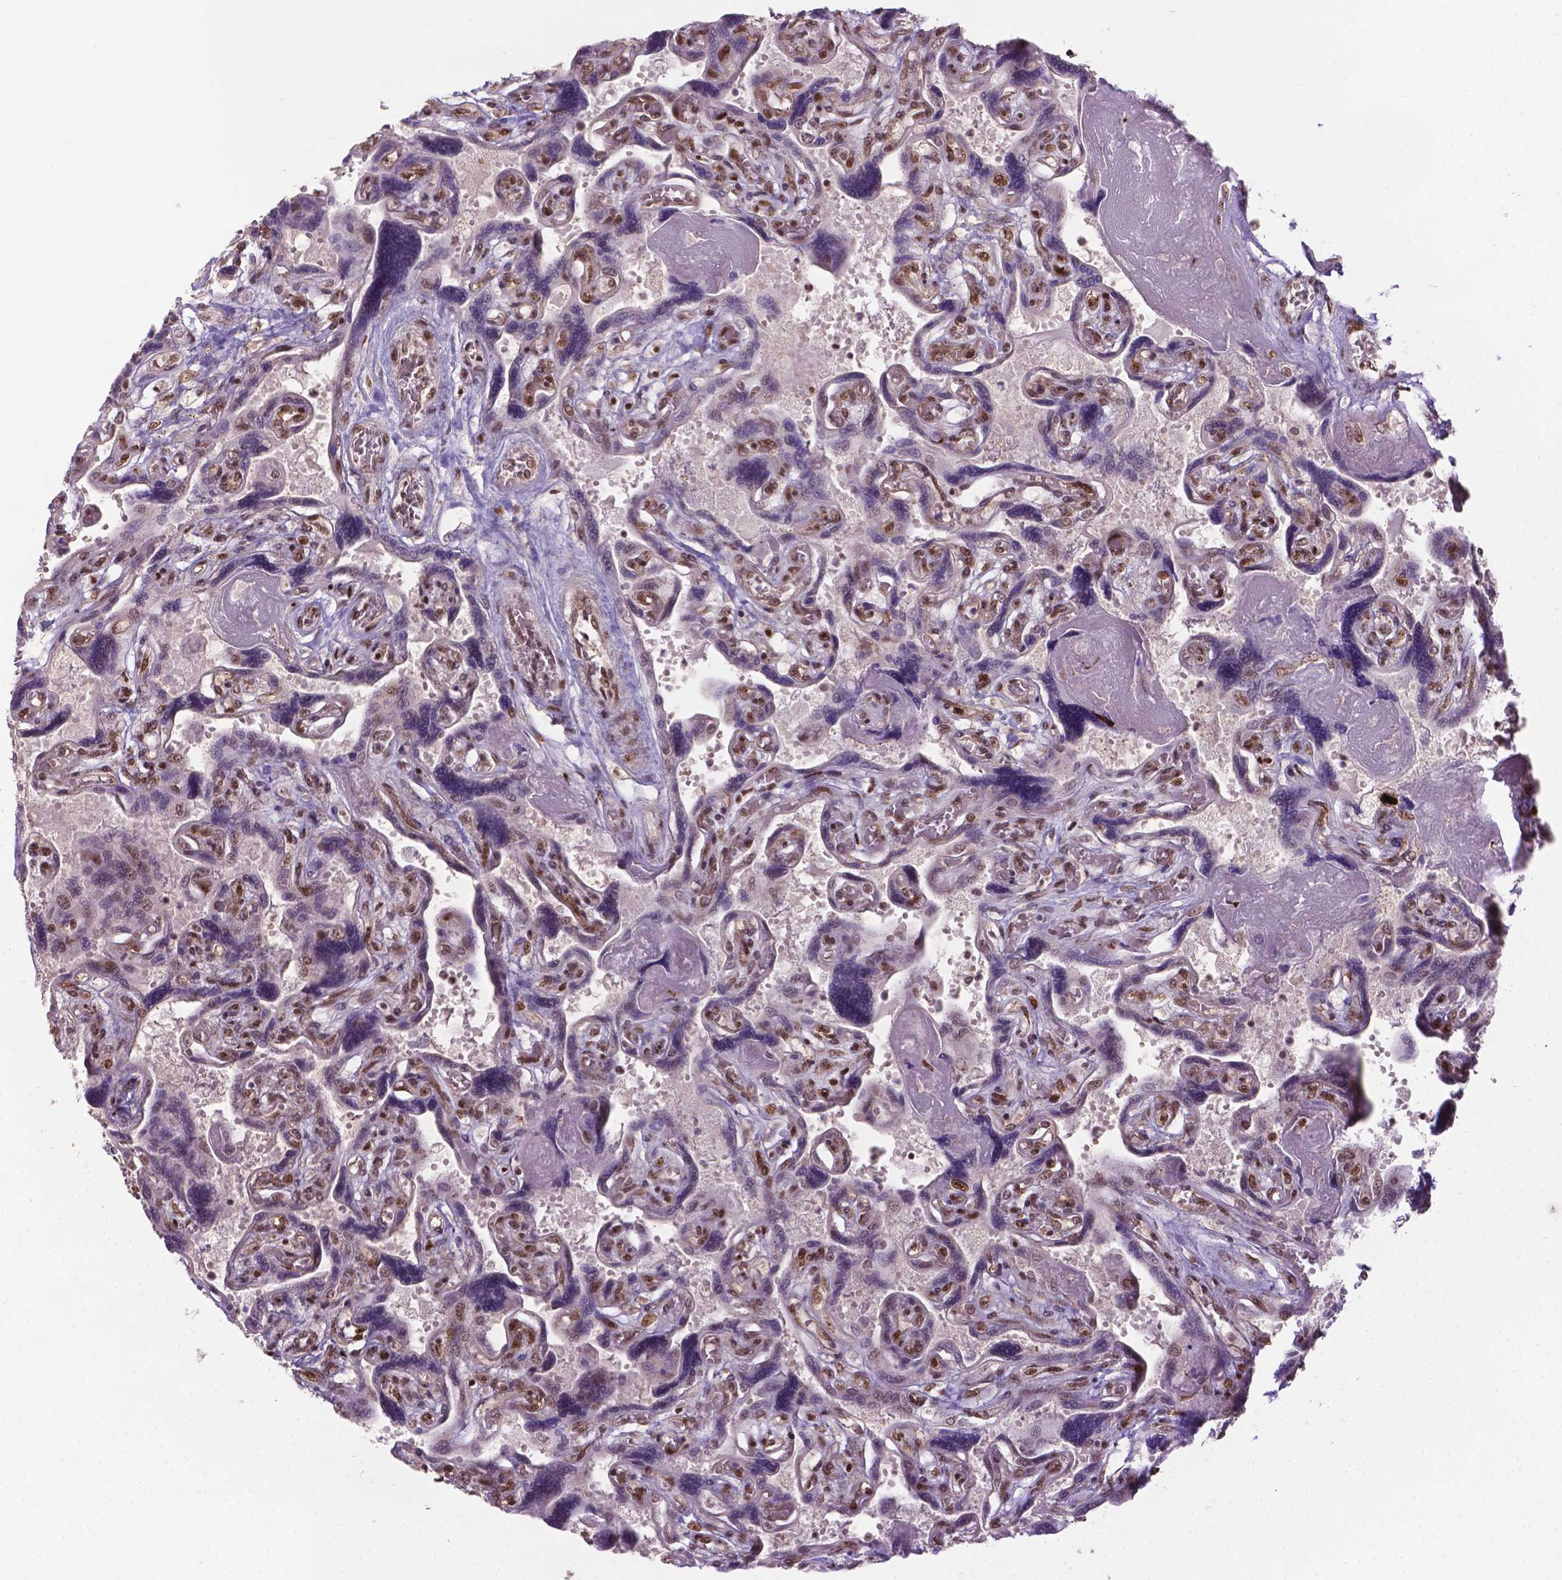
{"staining": {"intensity": "moderate", "quantity": "25%-75%", "location": "nuclear"}, "tissue": "placenta", "cell_type": "Trophoblastic cells", "image_type": "normal", "snomed": [{"axis": "morphology", "description": "Normal tissue, NOS"}, {"axis": "topography", "description": "Placenta"}], "caption": "Immunohistochemistry staining of normal placenta, which reveals medium levels of moderate nuclear staining in approximately 25%-75% of trophoblastic cells indicating moderate nuclear protein positivity. The staining was performed using DAB (brown) for protein detection and nuclei were counterstained in hematoxylin (blue).", "gene": "CSNK2A1", "patient": {"sex": "female", "age": 32}}